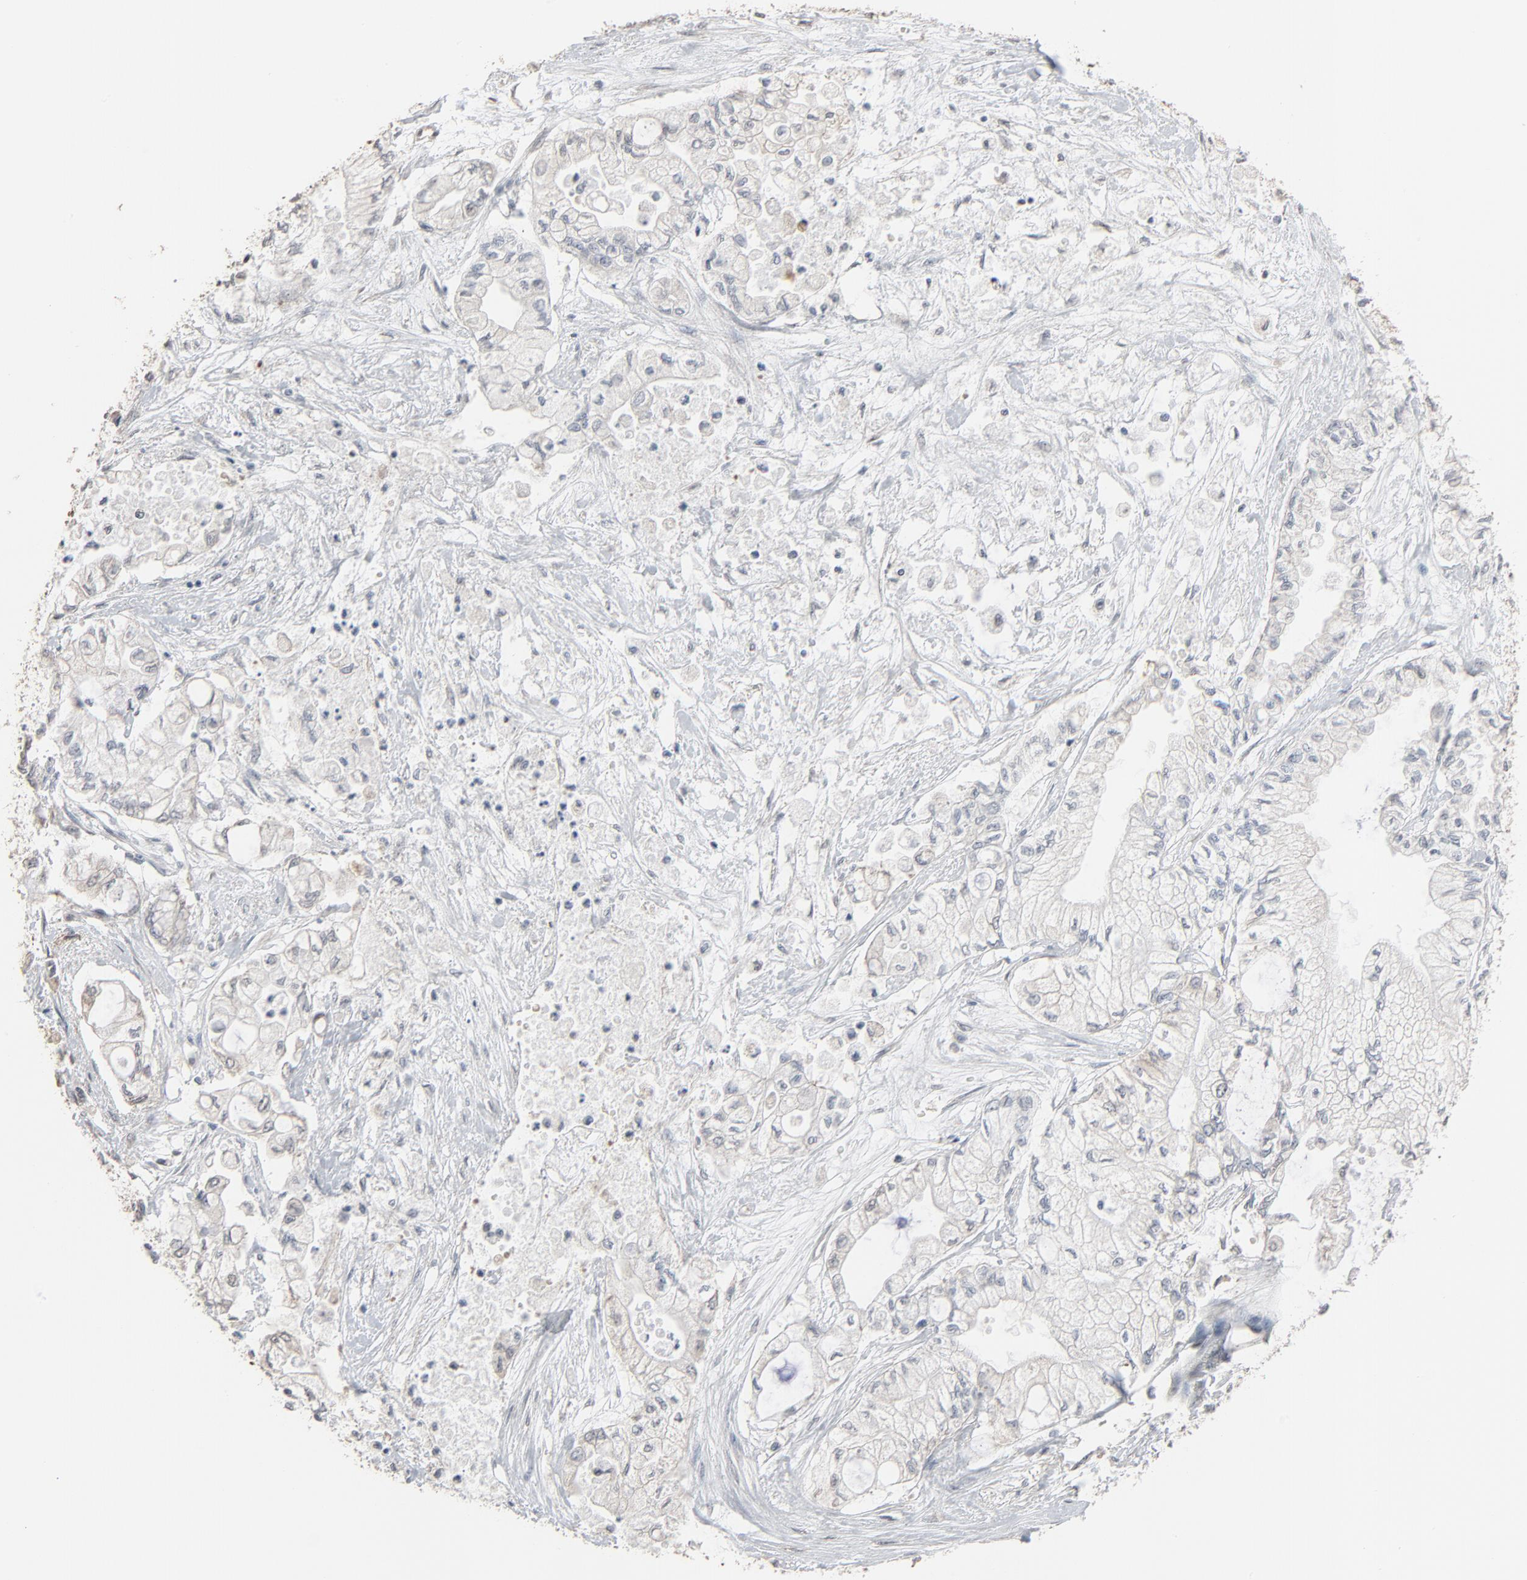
{"staining": {"intensity": "weak", "quantity": "25%-75%", "location": "cytoplasmic/membranous"}, "tissue": "pancreatic cancer", "cell_type": "Tumor cells", "image_type": "cancer", "snomed": [{"axis": "morphology", "description": "Adenocarcinoma, NOS"}, {"axis": "topography", "description": "Pancreas"}], "caption": "Immunohistochemical staining of pancreatic cancer demonstrates low levels of weak cytoplasmic/membranous protein expression in approximately 25%-75% of tumor cells. Immunohistochemistry (ihc) stains the protein in brown and the nuclei are stained blue.", "gene": "CCT5", "patient": {"sex": "male", "age": 79}}